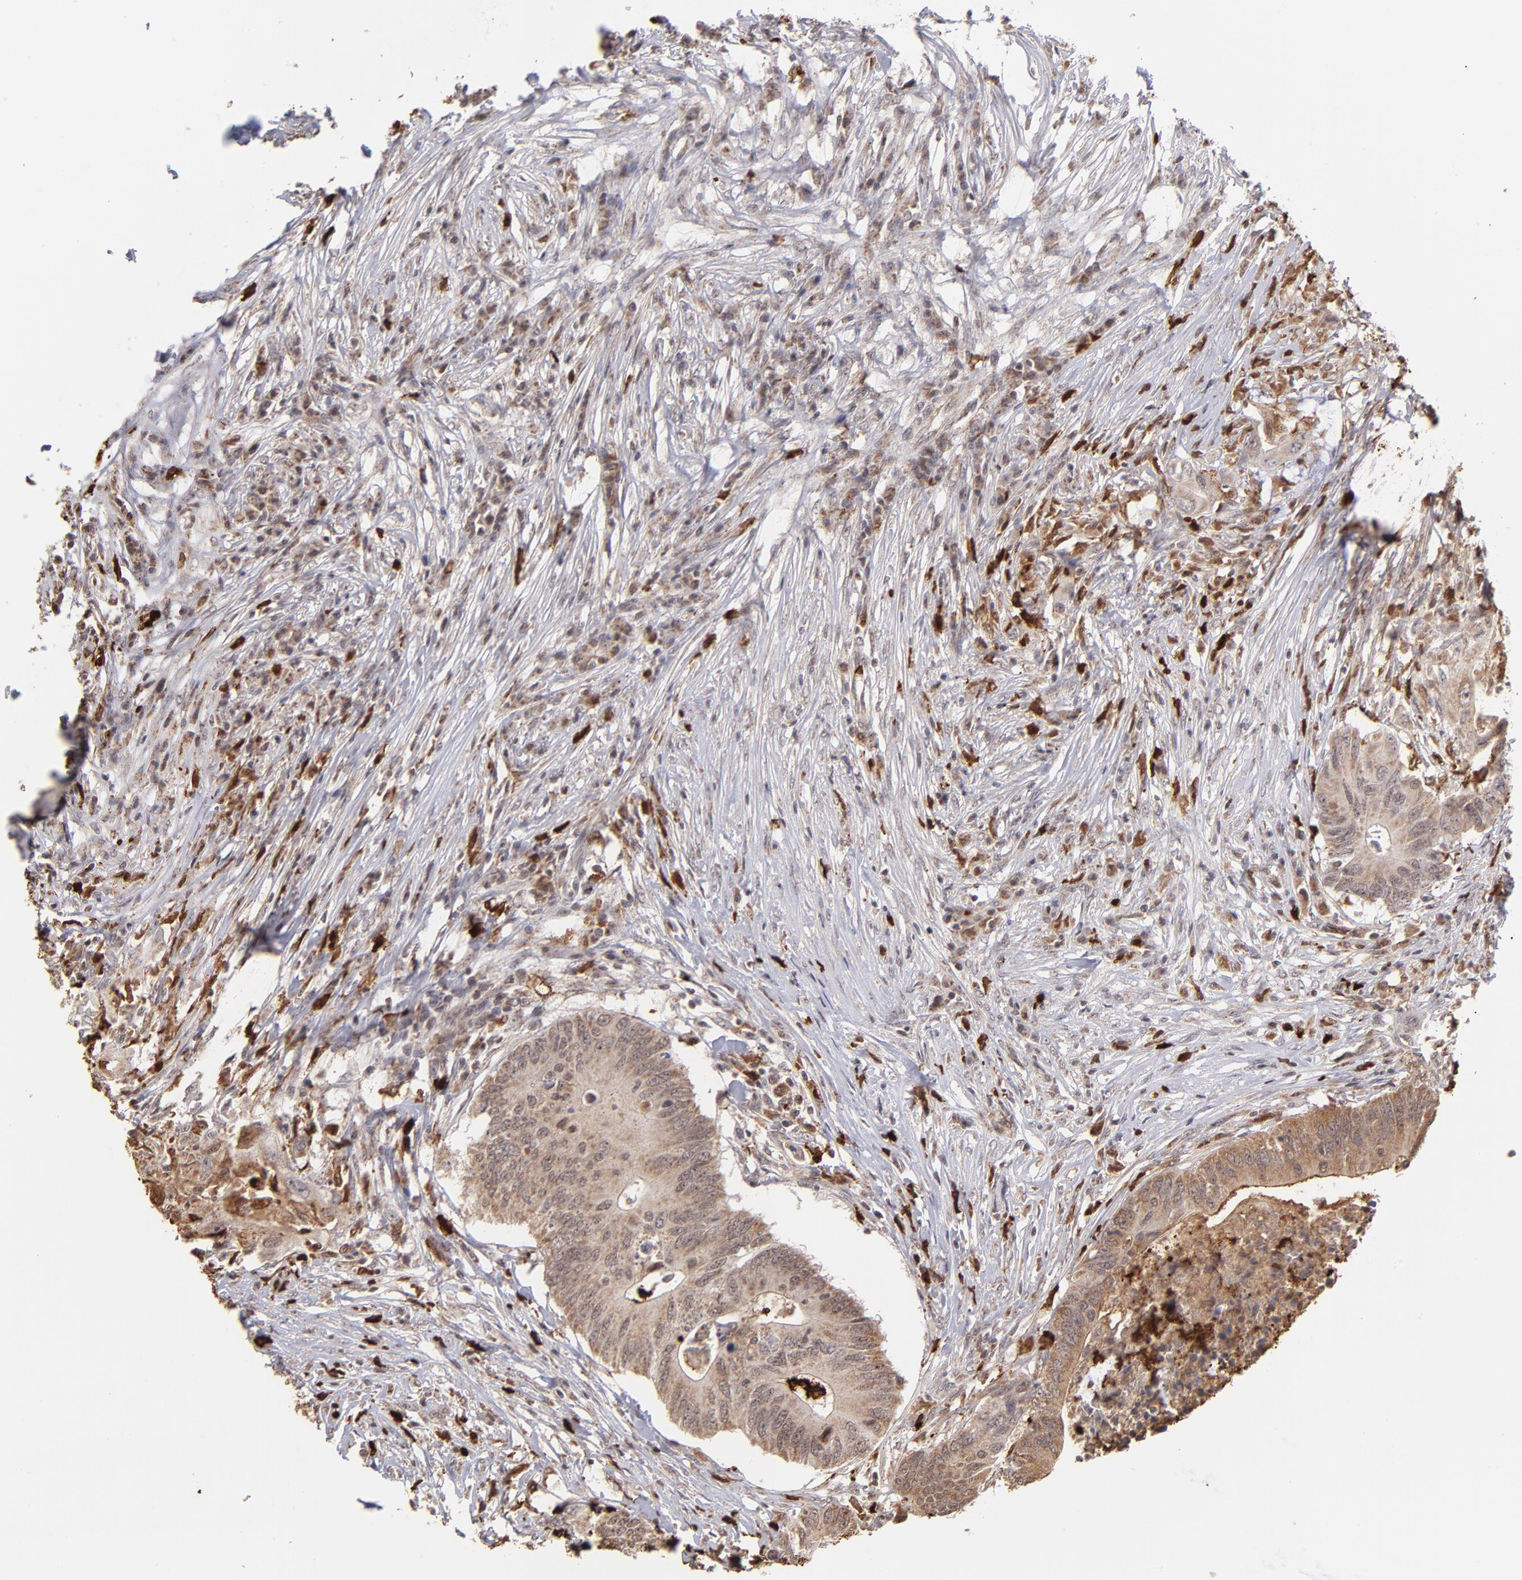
{"staining": {"intensity": "moderate", "quantity": ">75%", "location": "cytoplasmic/membranous"}, "tissue": "colorectal cancer", "cell_type": "Tumor cells", "image_type": "cancer", "snomed": [{"axis": "morphology", "description": "Adenocarcinoma, NOS"}, {"axis": "topography", "description": "Colon"}], "caption": "Human adenocarcinoma (colorectal) stained for a protein (brown) displays moderate cytoplasmic/membranous positive staining in approximately >75% of tumor cells.", "gene": "ZFX", "patient": {"sex": "male", "age": 71}}